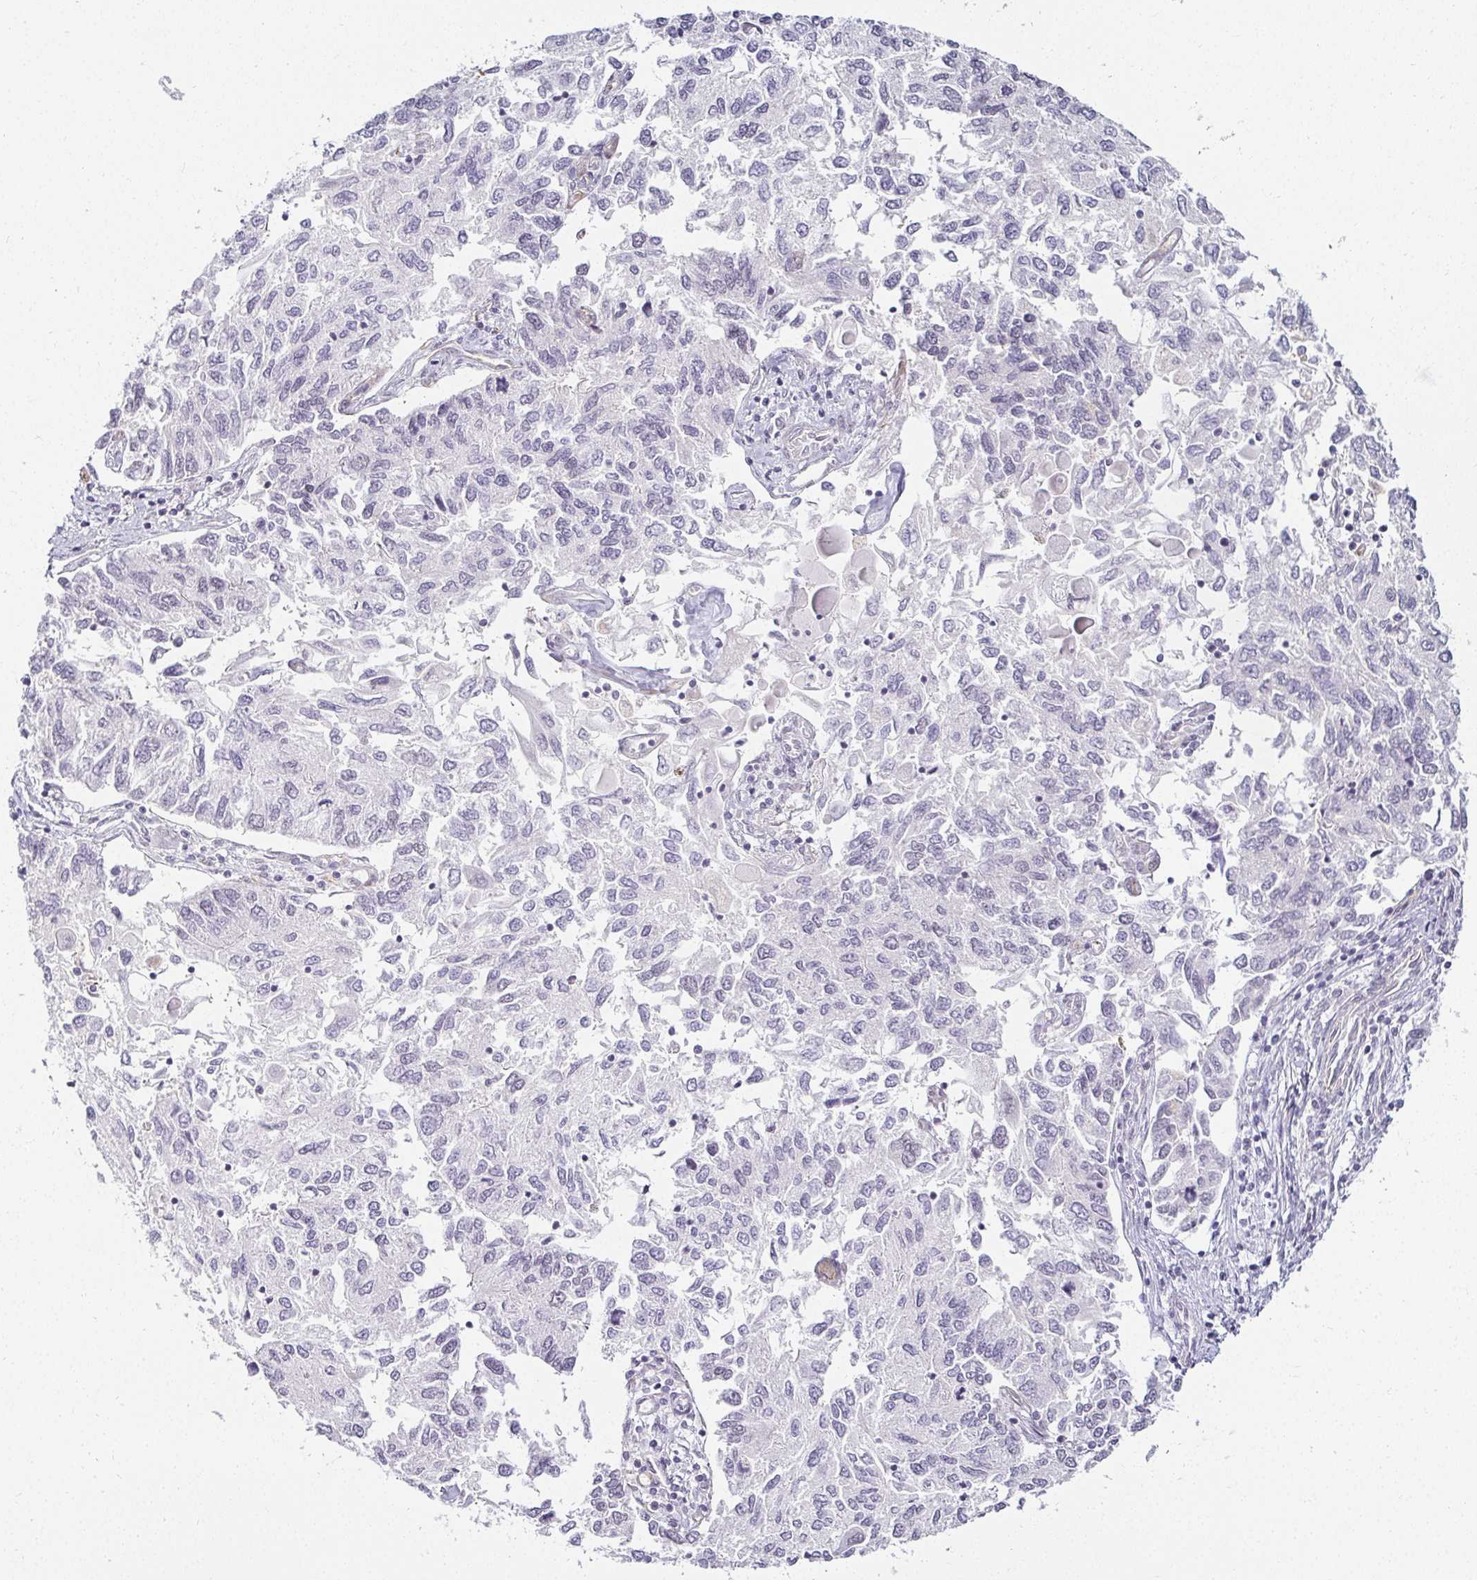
{"staining": {"intensity": "negative", "quantity": "none", "location": "none"}, "tissue": "endometrial cancer", "cell_type": "Tumor cells", "image_type": "cancer", "snomed": [{"axis": "morphology", "description": "Carcinoma, NOS"}, {"axis": "topography", "description": "Uterus"}], "caption": "This is a photomicrograph of IHC staining of endometrial carcinoma, which shows no expression in tumor cells.", "gene": "ACAN", "patient": {"sex": "female", "age": 76}}